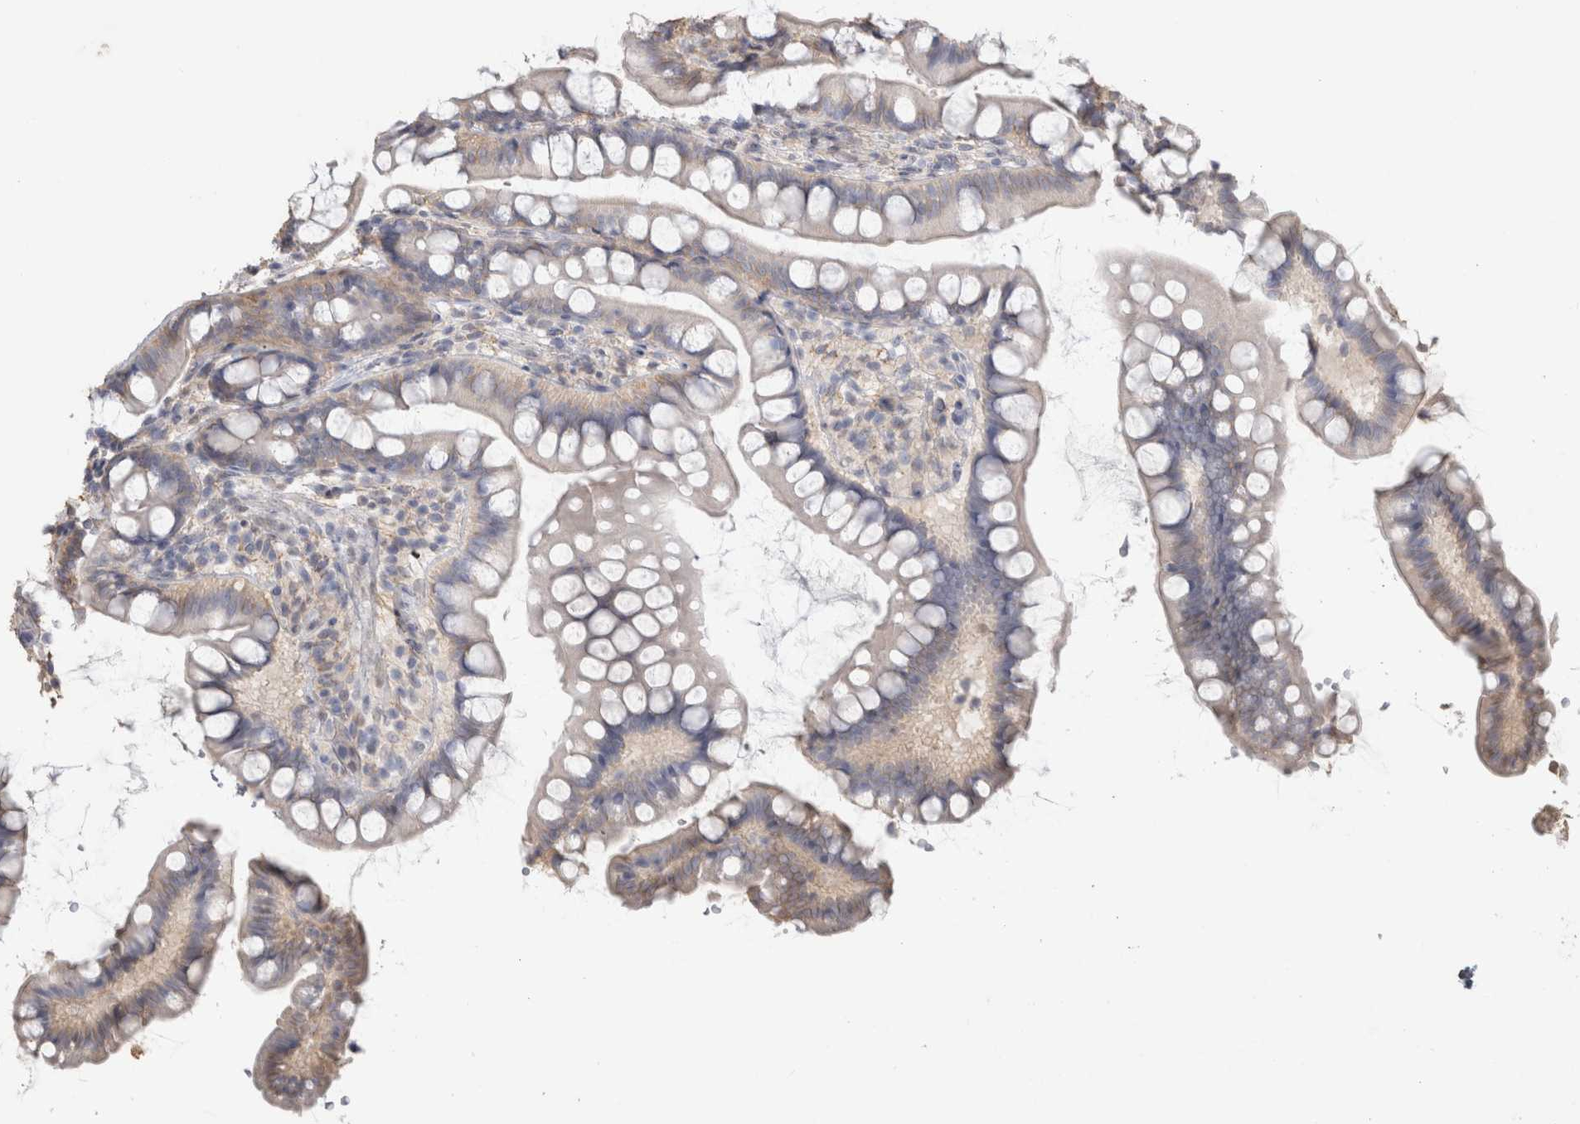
{"staining": {"intensity": "negative", "quantity": "none", "location": "none"}, "tissue": "small intestine", "cell_type": "Glandular cells", "image_type": "normal", "snomed": [{"axis": "morphology", "description": "Normal tissue, NOS"}, {"axis": "topography", "description": "Smooth muscle"}, {"axis": "topography", "description": "Small intestine"}], "caption": "The photomicrograph shows no significant expression in glandular cells of small intestine.", "gene": "NAALADL2", "patient": {"sex": "female", "age": 84}}